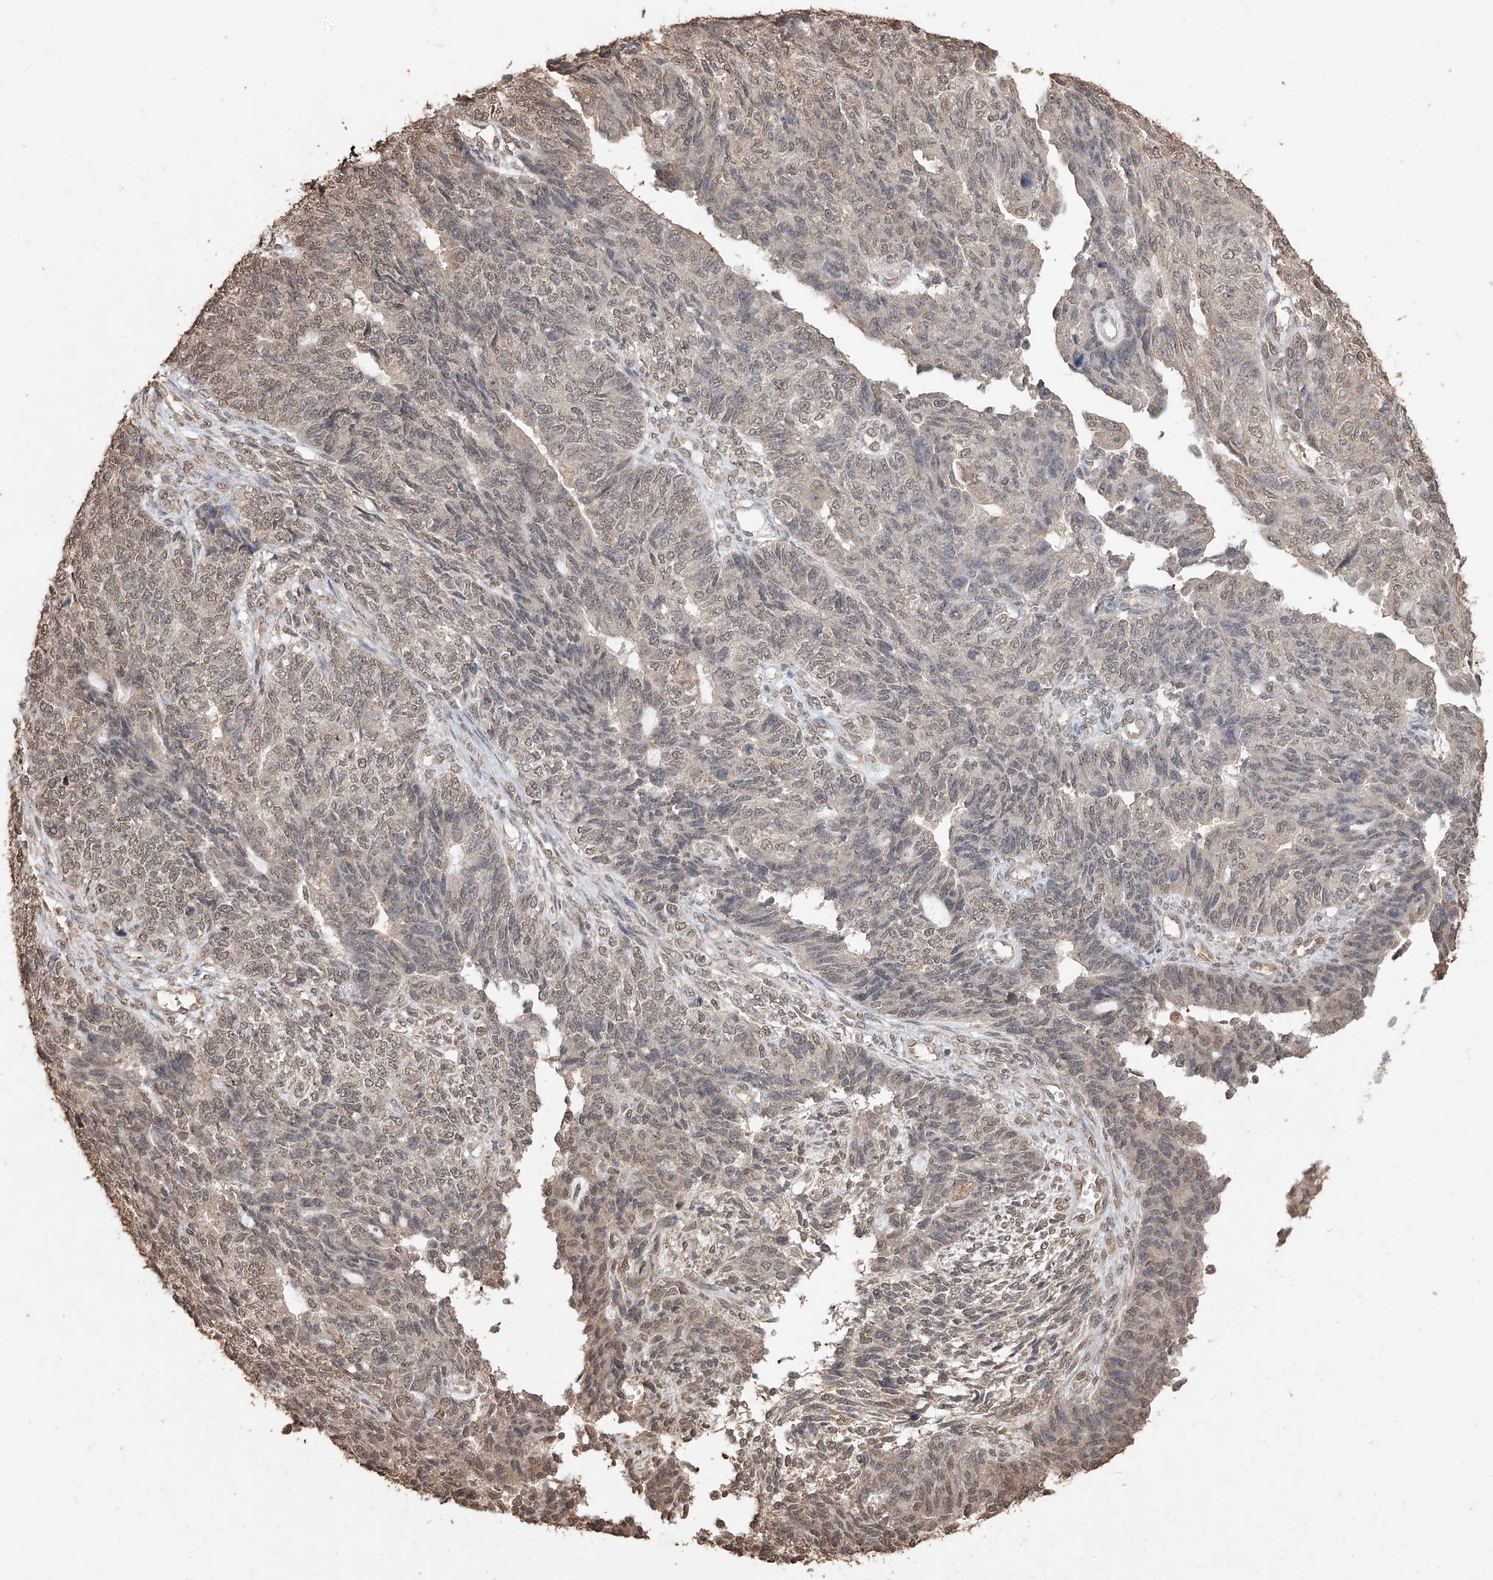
{"staining": {"intensity": "weak", "quantity": ">75%", "location": "cytoplasmic/membranous,nuclear"}, "tissue": "endometrial cancer", "cell_type": "Tumor cells", "image_type": "cancer", "snomed": [{"axis": "morphology", "description": "Adenocarcinoma, NOS"}, {"axis": "topography", "description": "Endometrium"}], "caption": "High-magnification brightfield microscopy of adenocarcinoma (endometrial) stained with DAB (brown) and counterstained with hematoxylin (blue). tumor cells exhibit weak cytoplasmic/membranous and nuclear expression is identified in approximately>75% of cells. (DAB = brown stain, brightfield microscopy at high magnification).", "gene": "ELOVL1", "patient": {"sex": "female", "age": 32}}